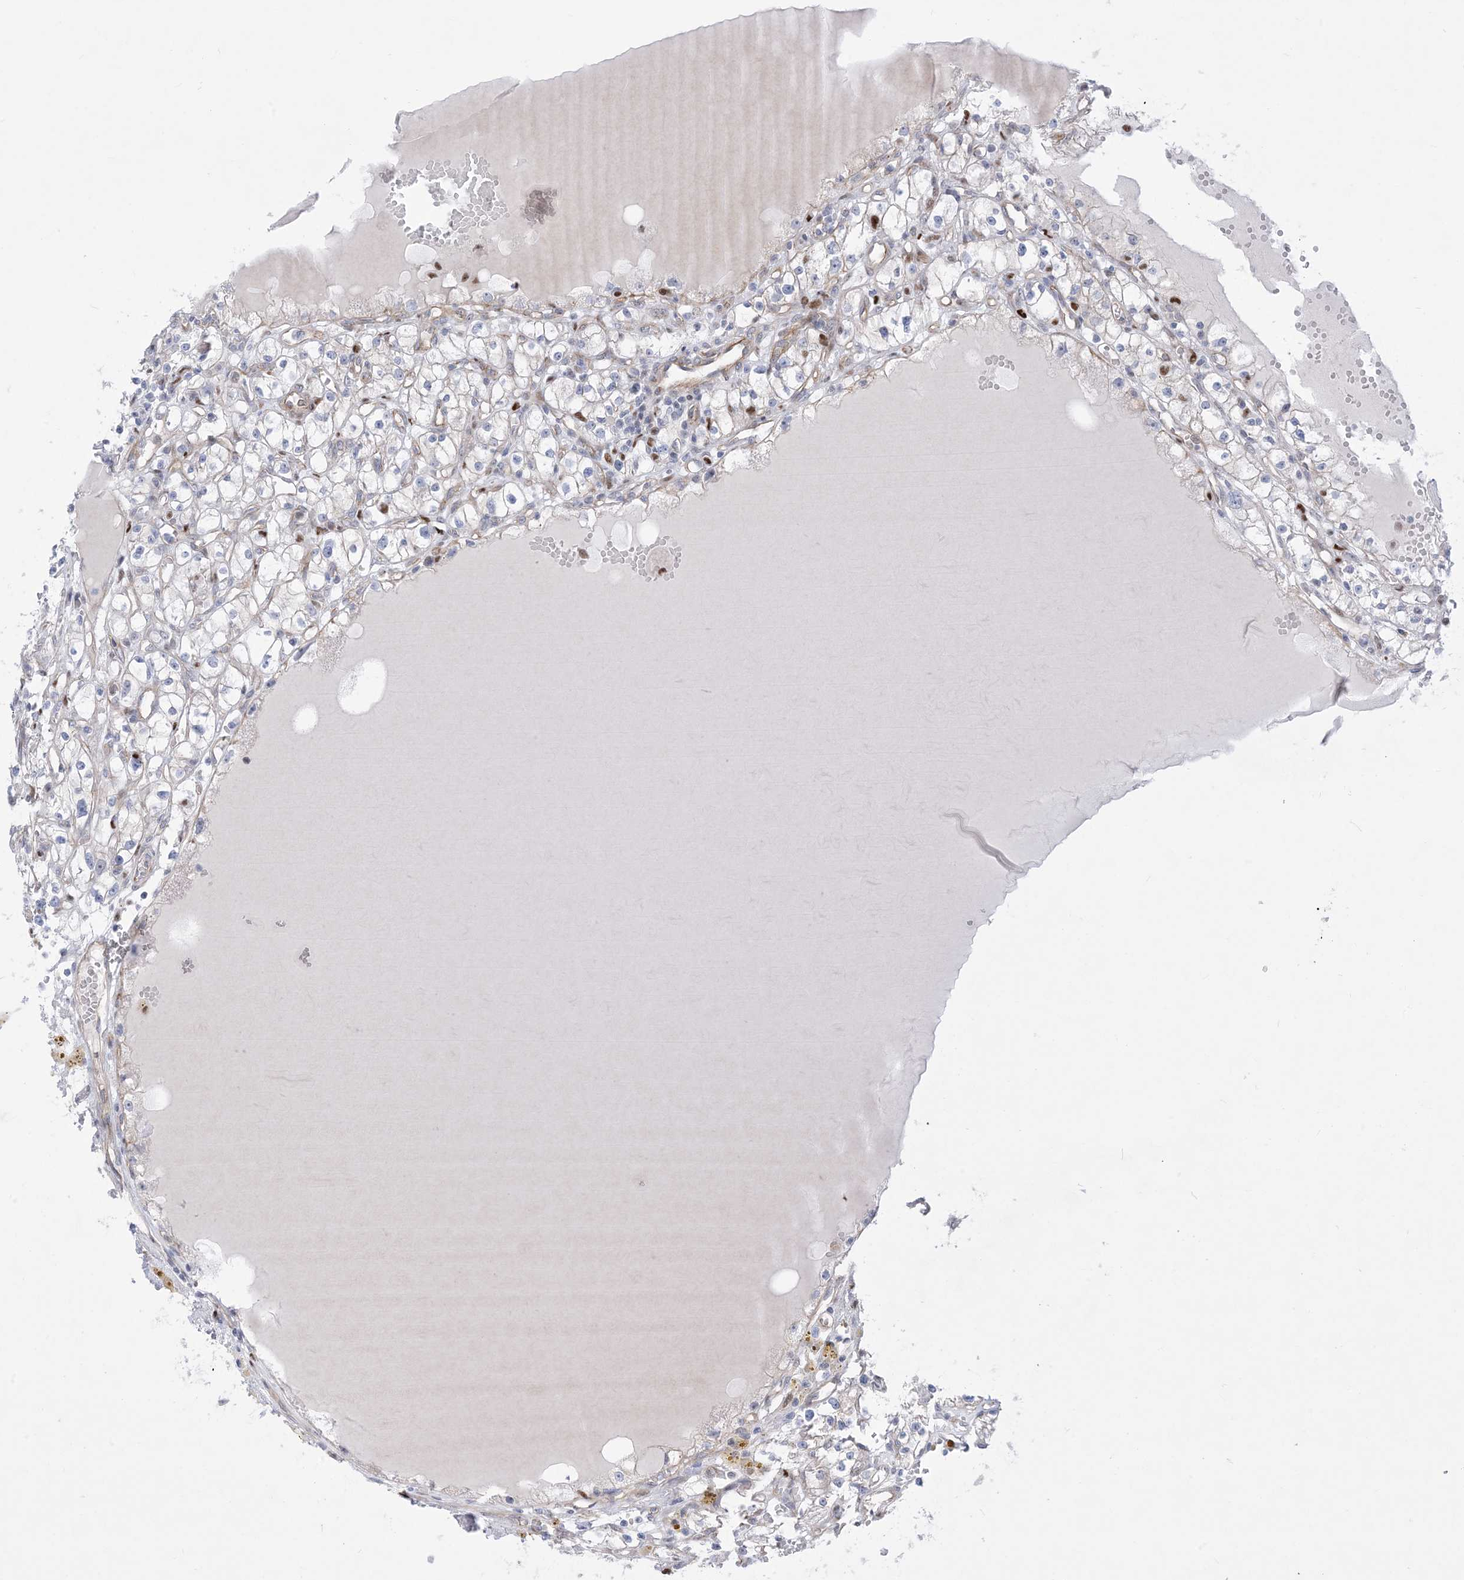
{"staining": {"intensity": "negative", "quantity": "none", "location": "none"}, "tissue": "renal cancer", "cell_type": "Tumor cells", "image_type": "cancer", "snomed": [{"axis": "morphology", "description": "Adenocarcinoma, NOS"}, {"axis": "topography", "description": "Kidney"}], "caption": "IHC histopathology image of neoplastic tissue: human adenocarcinoma (renal) stained with DAB (3,3'-diaminobenzidine) exhibits no significant protein positivity in tumor cells.", "gene": "MARS2", "patient": {"sex": "male", "age": 56}}